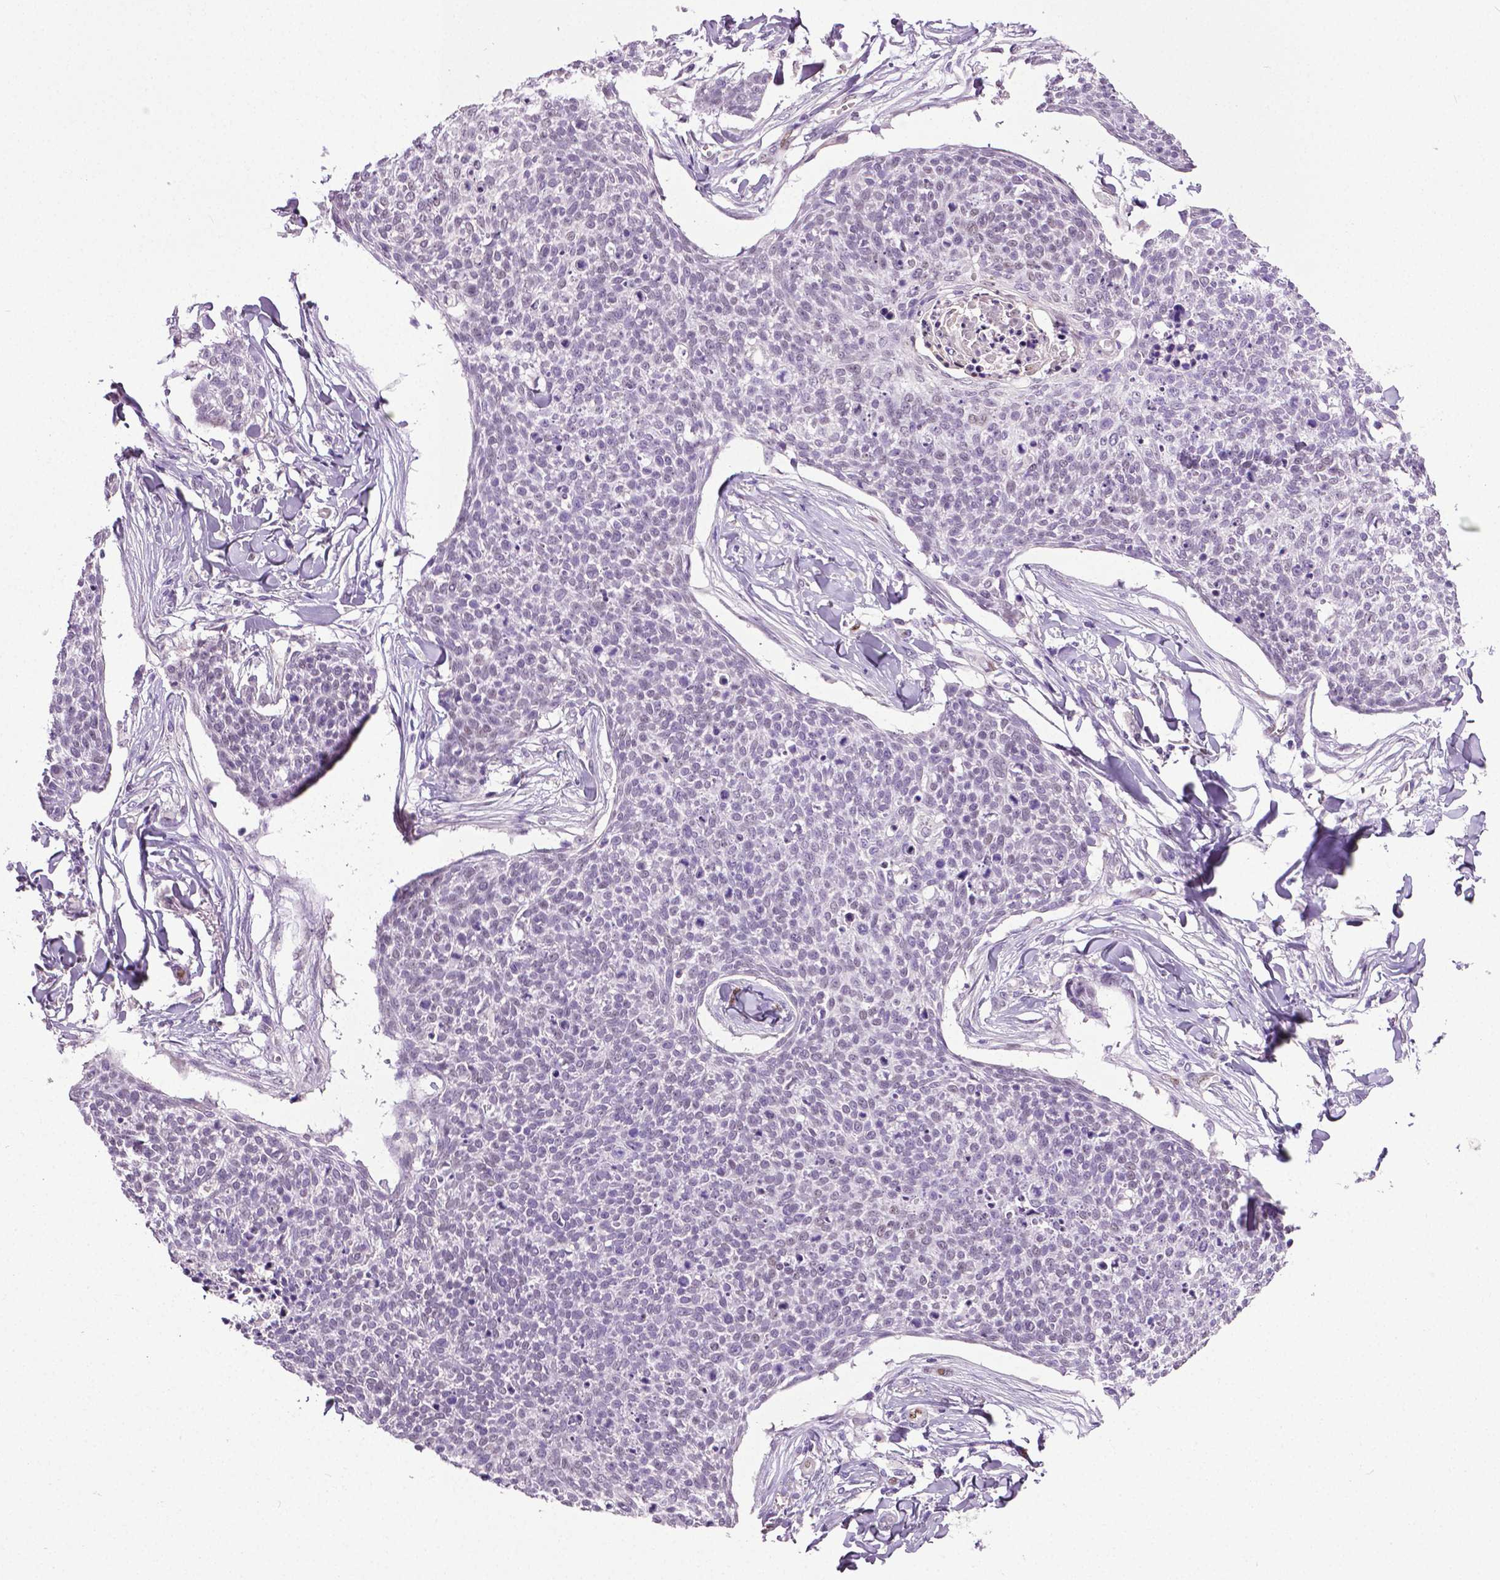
{"staining": {"intensity": "negative", "quantity": "none", "location": "none"}, "tissue": "skin cancer", "cell_type": "Tumor cells", "image_type": "cancer", "snomed": [{"axis": "morphology", "description": "Squamous cell carcinoma, NOS"}, {"axis": "topography", "description": "Skin"}, {"axis": "topography", "description": "Vulva"}], "caption": "Skin squamous cell carcinoma stained for a protein using immunohistochemistry (IHC) displays no expression tumor cells.", "gene": "PTGER3", "patient": {"sex": "female", "age": 75}}